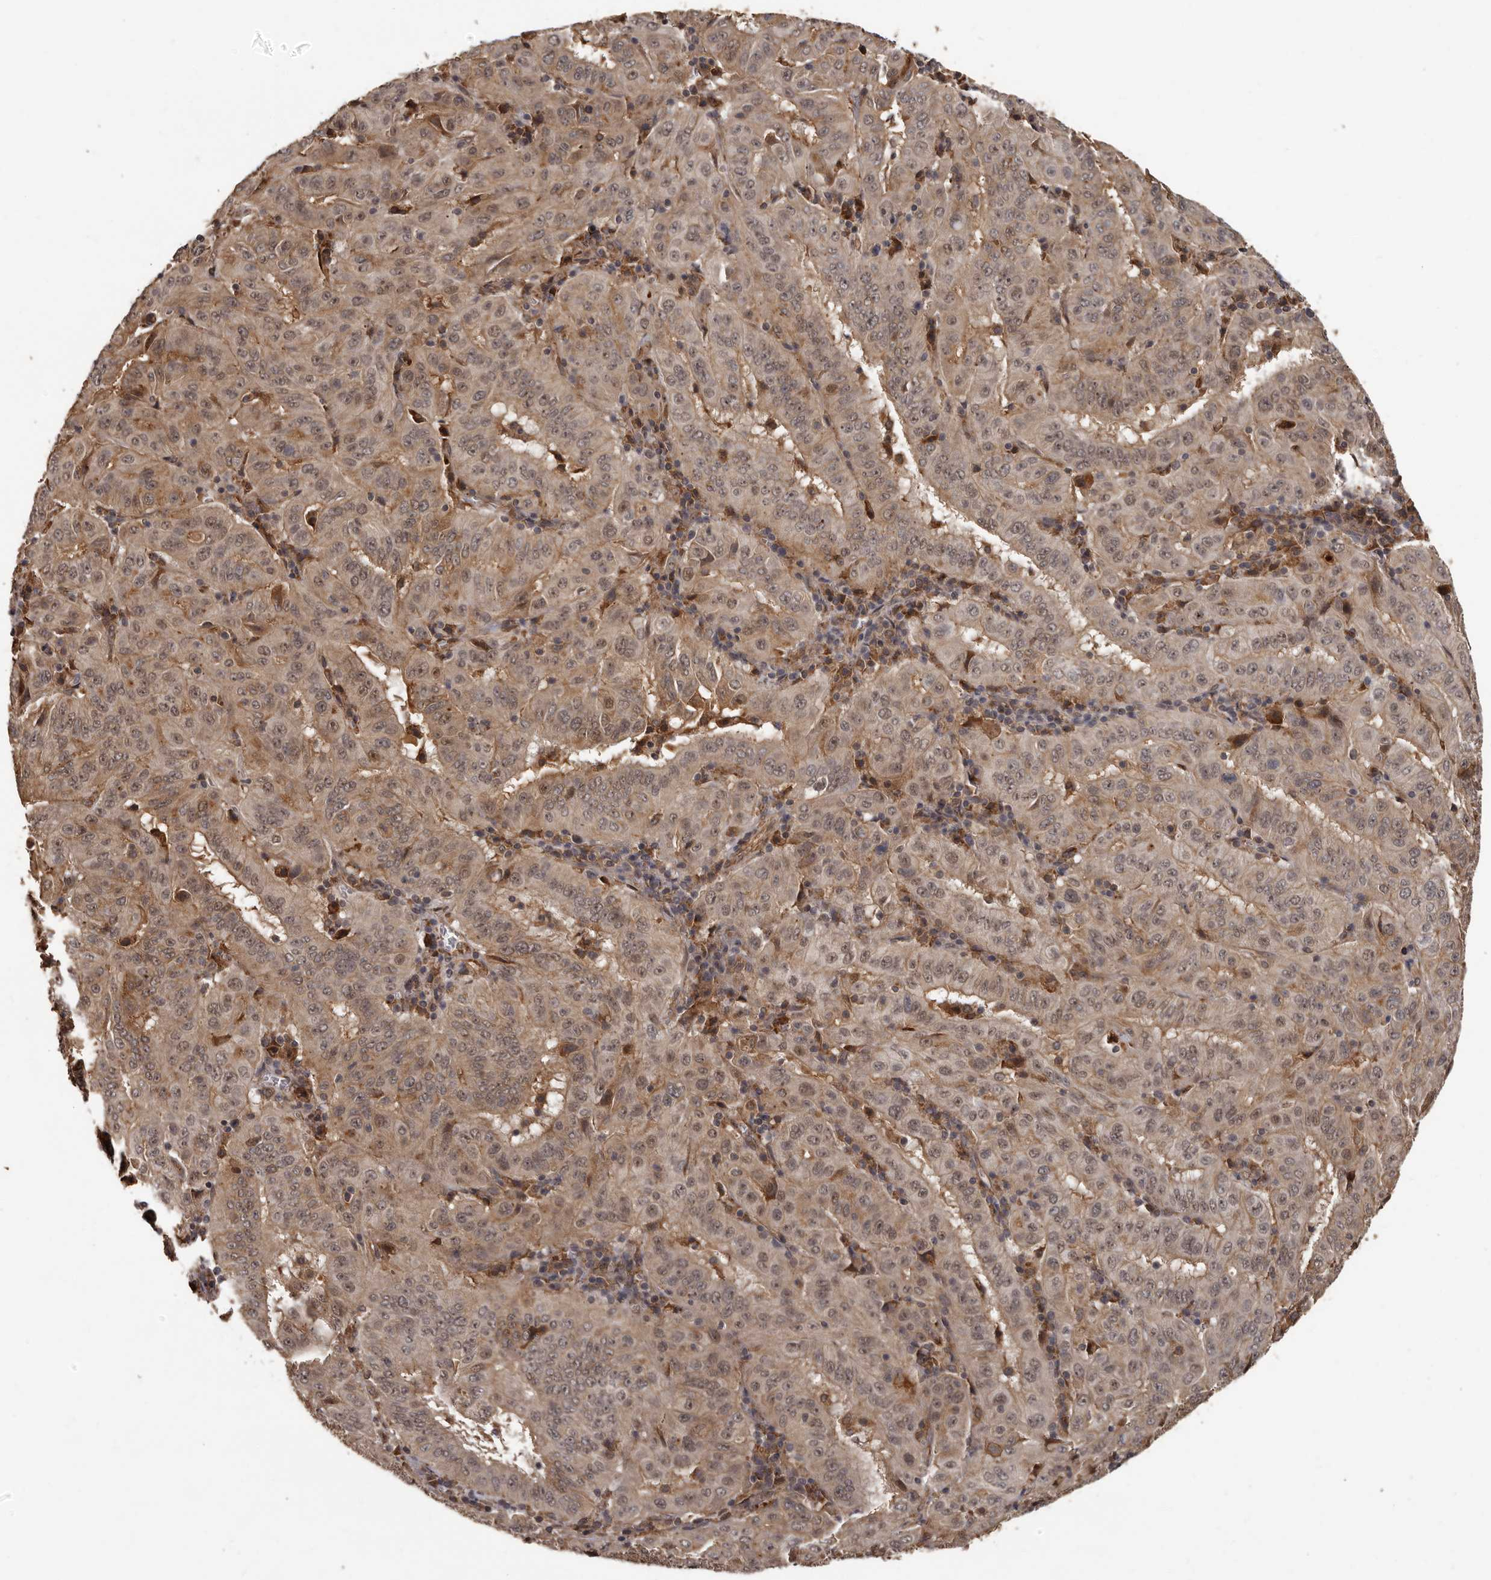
{"staining": {"intensity": "weak", "quantity": ">75%", "location": "cytoplasmic/membranous"}, "tissue": "pancreatic cancer", "cell_type": "Tumor cells", "image_type": "cancer", "snomed": [{"axis": "morphology", "description": "Adenocarcinoma, NOS"}, {"axis": "topography", "description": "Pancreas"}], "caption": "Pancreatic cancer stained with a protein marker exhibits weak staining in tumor cells.", "gene": "SLITRK6", "patient": {"sex": "male", "age": 63}}